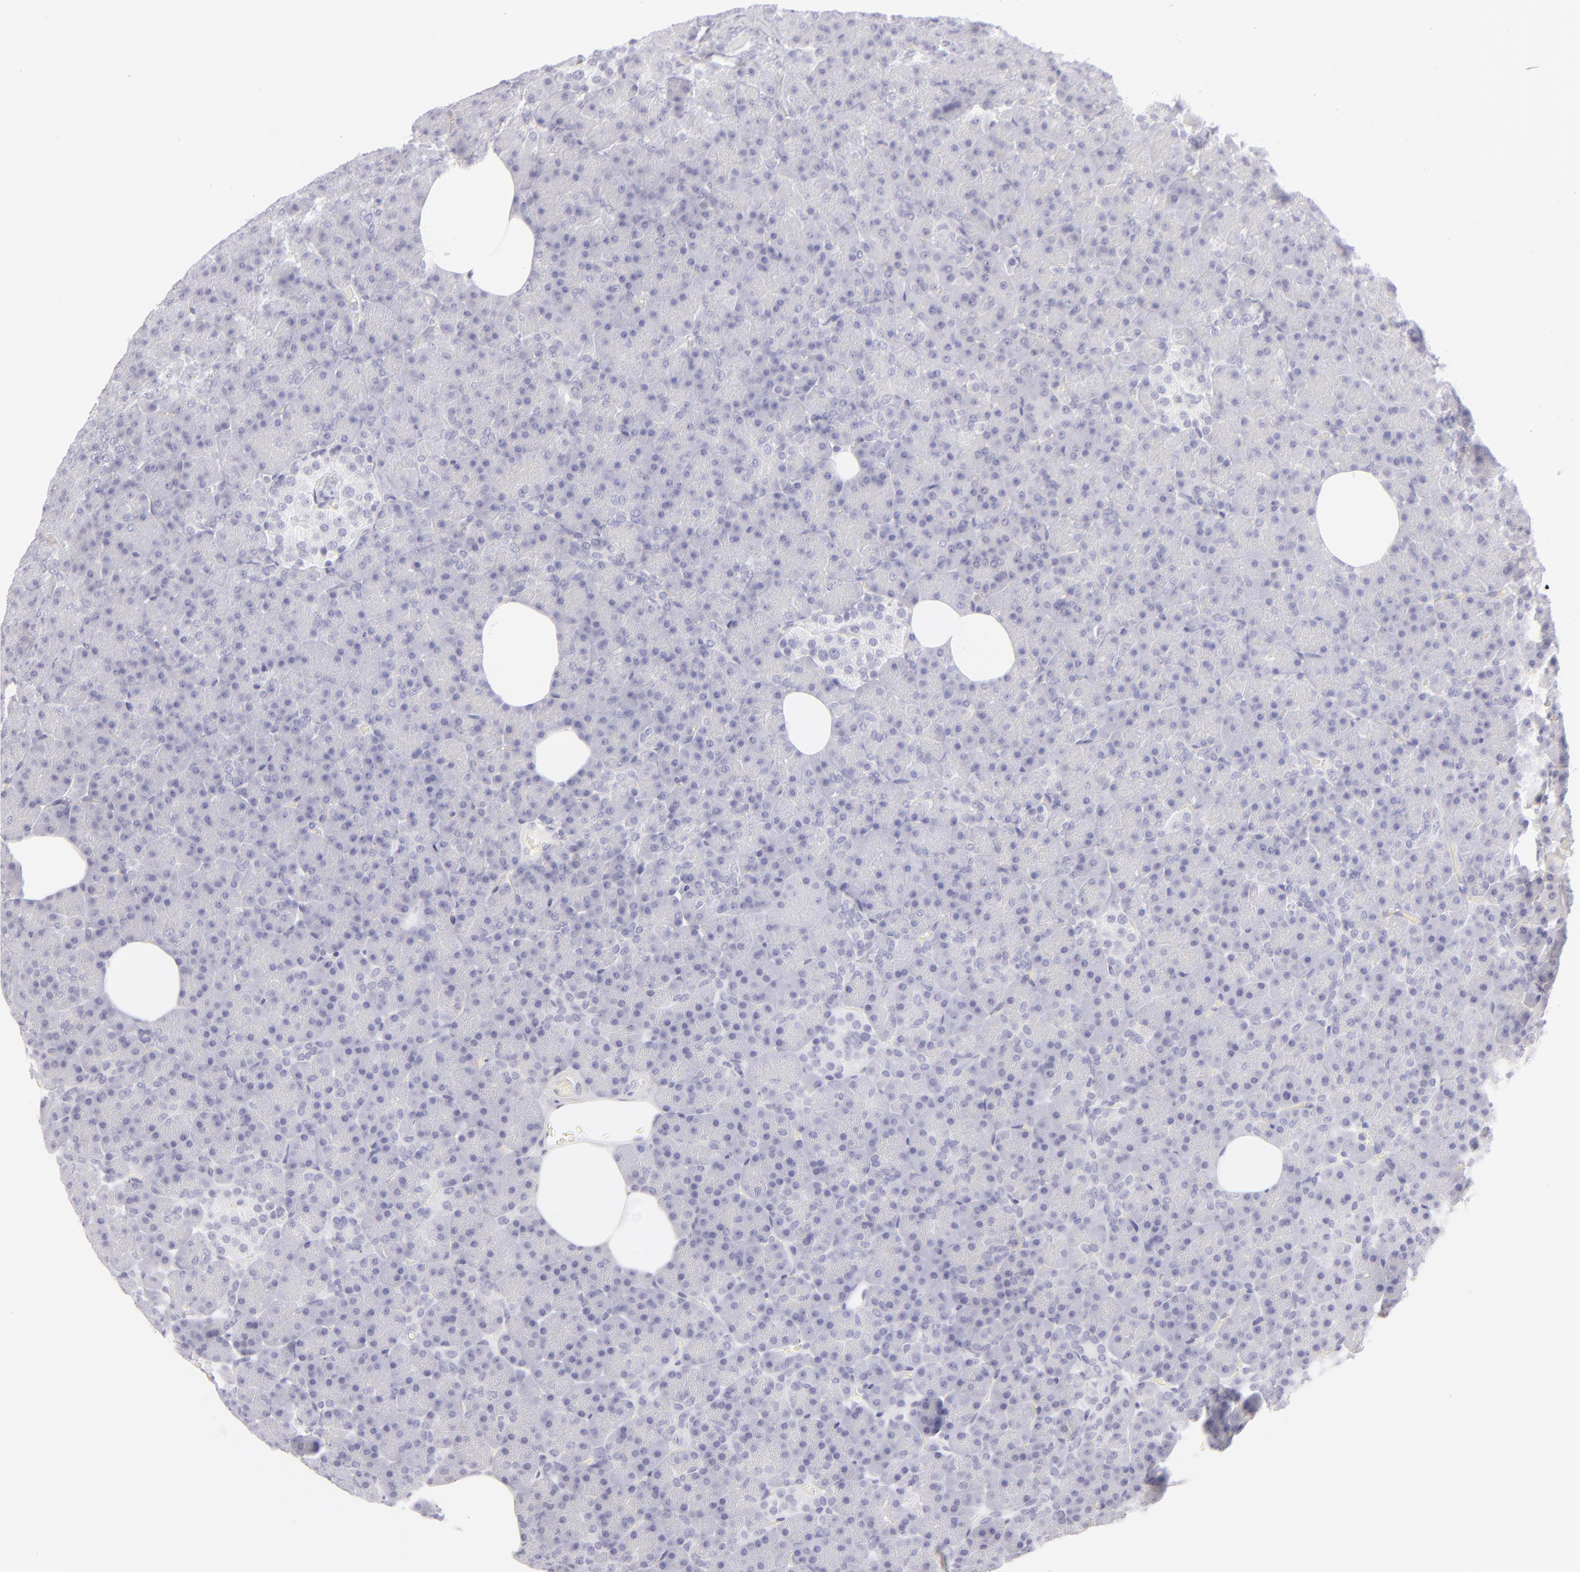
{"staining": {"intensity": "negative", "quantity": "none", "location": "none"}, "tissue": "pancreas", "cell_type": "Exocrine glandular cells", "image_type": "normal", "snomed": [{"axis": "morphology", "description": "Normal tissue, NOS"}, {"axis": "topography", "description": "Pancreas"}], "caption": "Exocrine glandular cells show no significant protein expression in normal pancreas. (IHC, brightfield microscopy, high magnification).", "gene": "FCER2", "patient": {"sex": "female", "age": 35}}